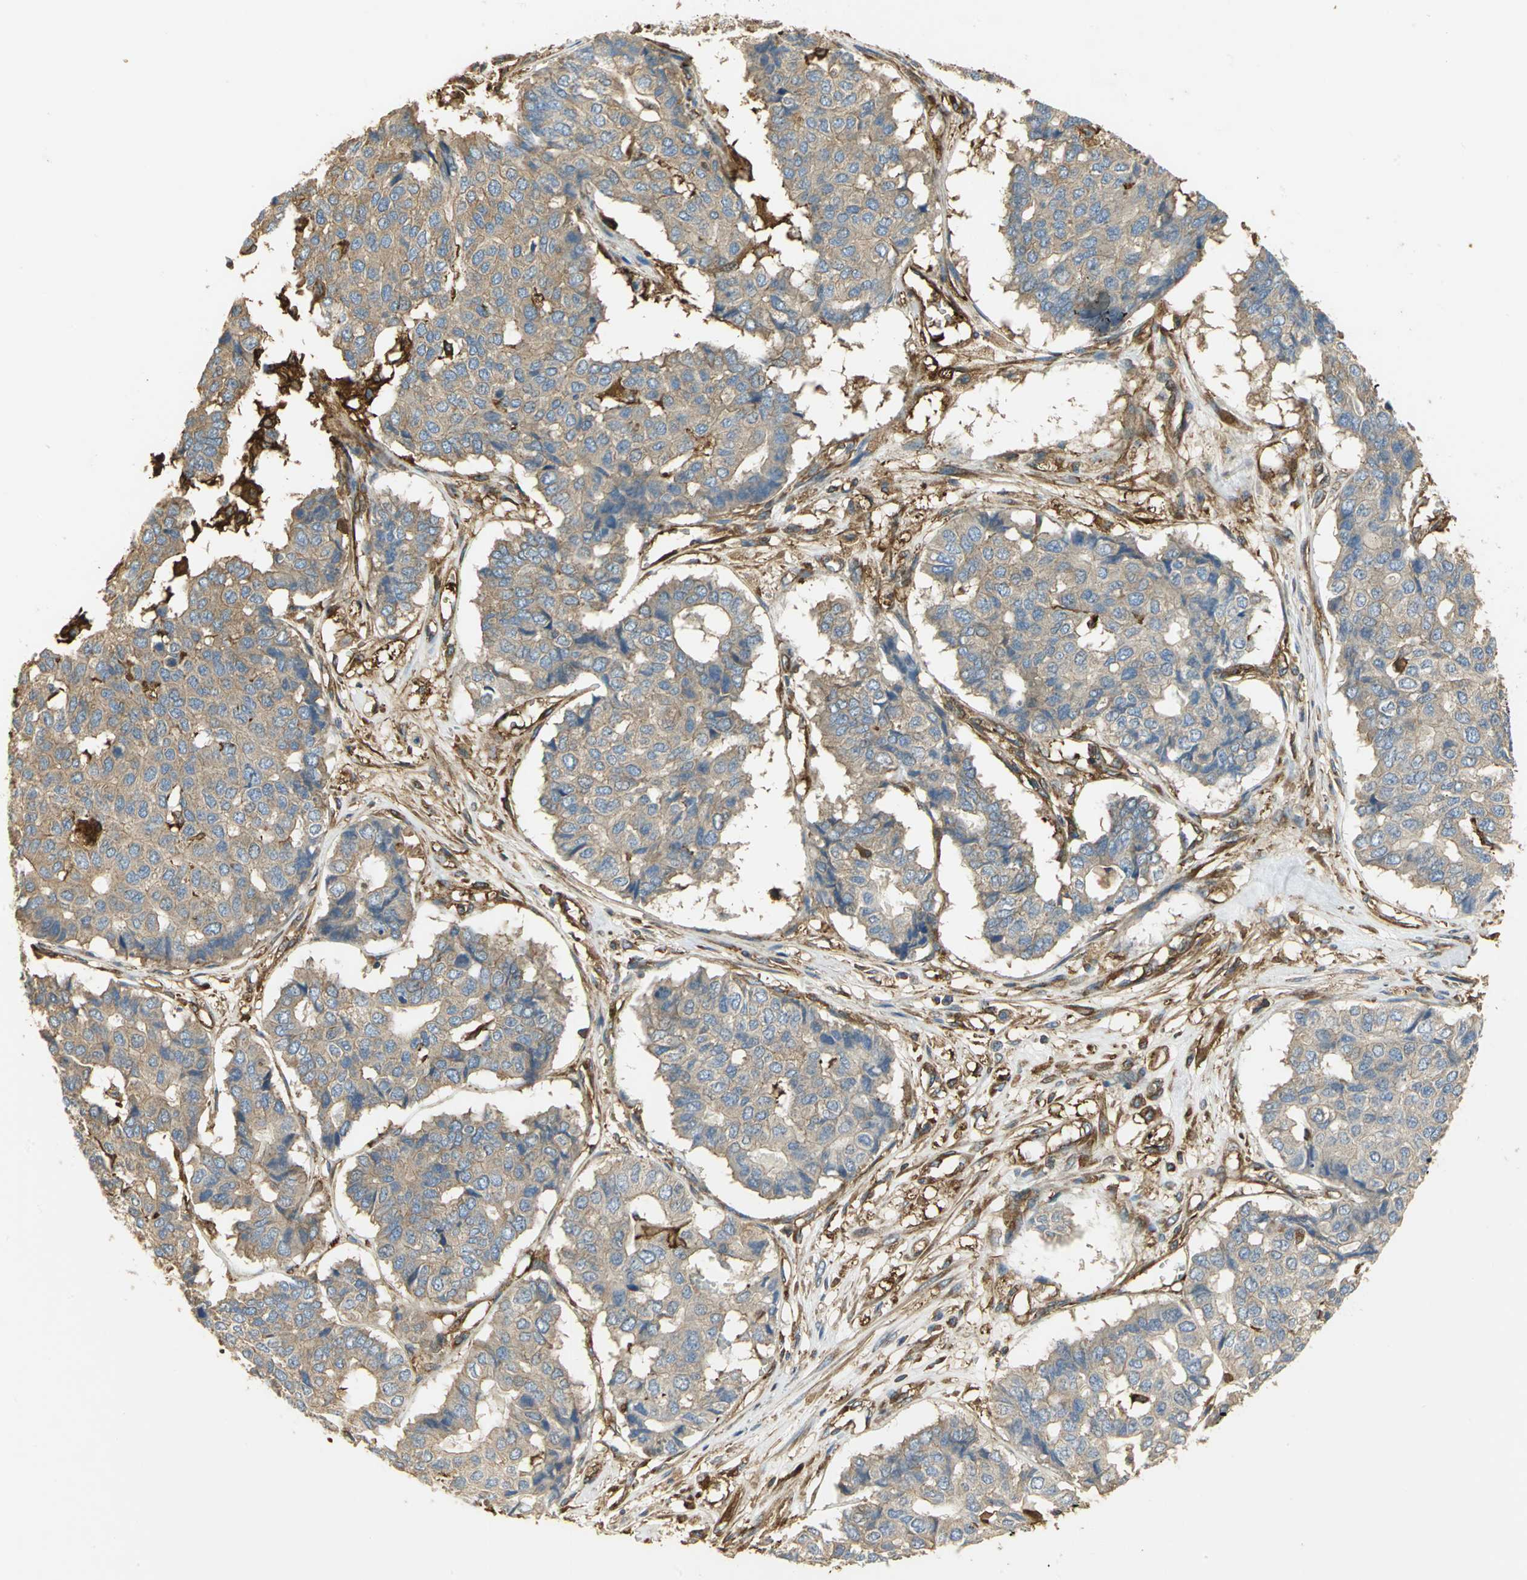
{"staining": {"intensity": "weak", "quantity": ">75%", "location": "cytoplasmic/membranous"}, "tissue": "pancreatic cancer", "cell_type": "Tumor cells", "image_type": "cancer", "snomed": [{"axis": "morphology", "description": "Adenocarcinoma, NOS"}, {"axis": "topography", "description": "Pancreas"}], "caption": "The histopathology image exhibits staining of pancreatic cancer, revealing weak cytoplasmic/membranous protein positivity (brown color) within tumor cells. (DAB (3,3'-diaminobenzidine) IHC, brown staining for protein, blue staining for nuclei).", "gene": "TLN1", "patient": {"sex": "male", "age": 50}}